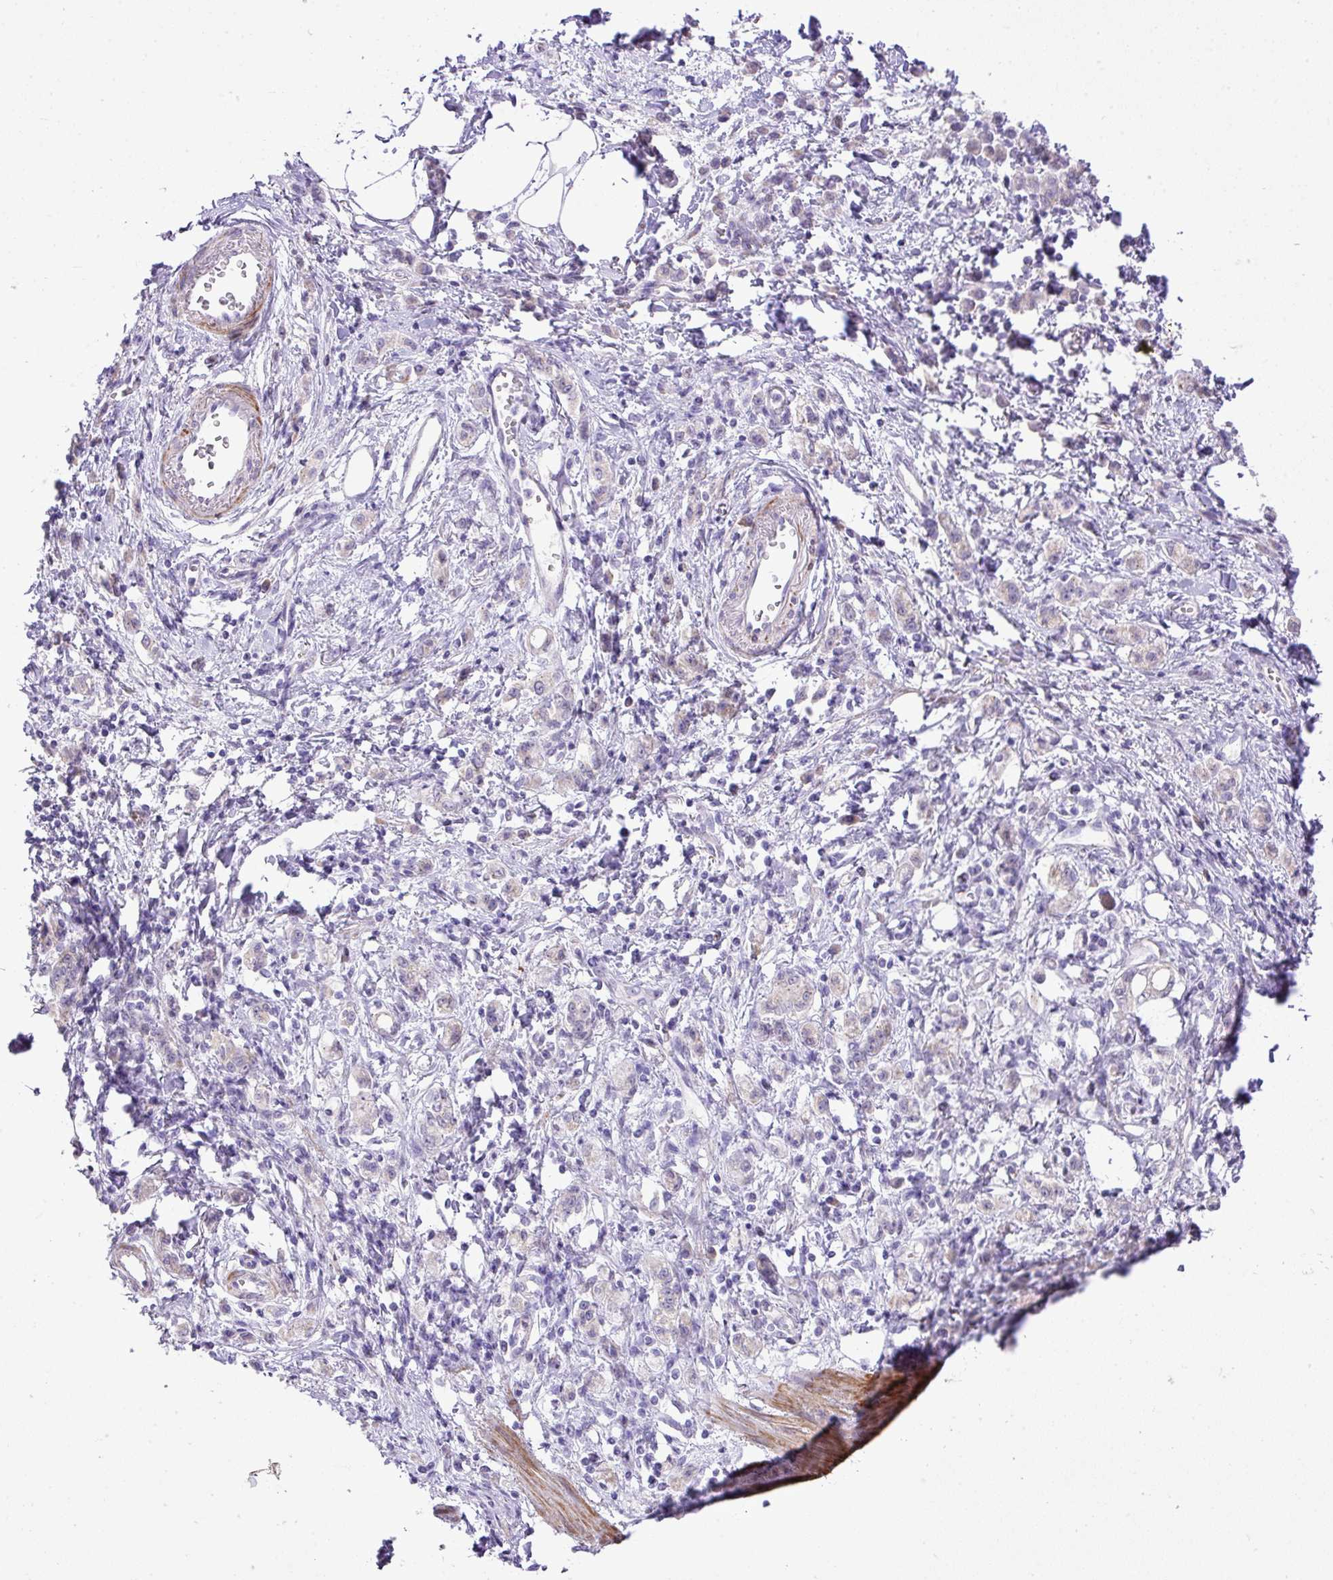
{"staining": {"intensity": "weak", "quantity": "<25%", "location": "cytoplasmic/membranous"}, "tissue": "stomach cancer", "cell_type": "Tumor cells", "image_type": "cancer", "snomed": [{"axis": "morphology", "description": "Adenocarcinoma, NOS"}, {"axis": "topography", "description": "Stomach"}], "caption": "High power microscopy histopathology image of an IHC histopathology image of stomach cancer, revealing no significant expression in tumor cells.", "gene": "DIP2A", "patient": {"sex": "male", "age": 77}}